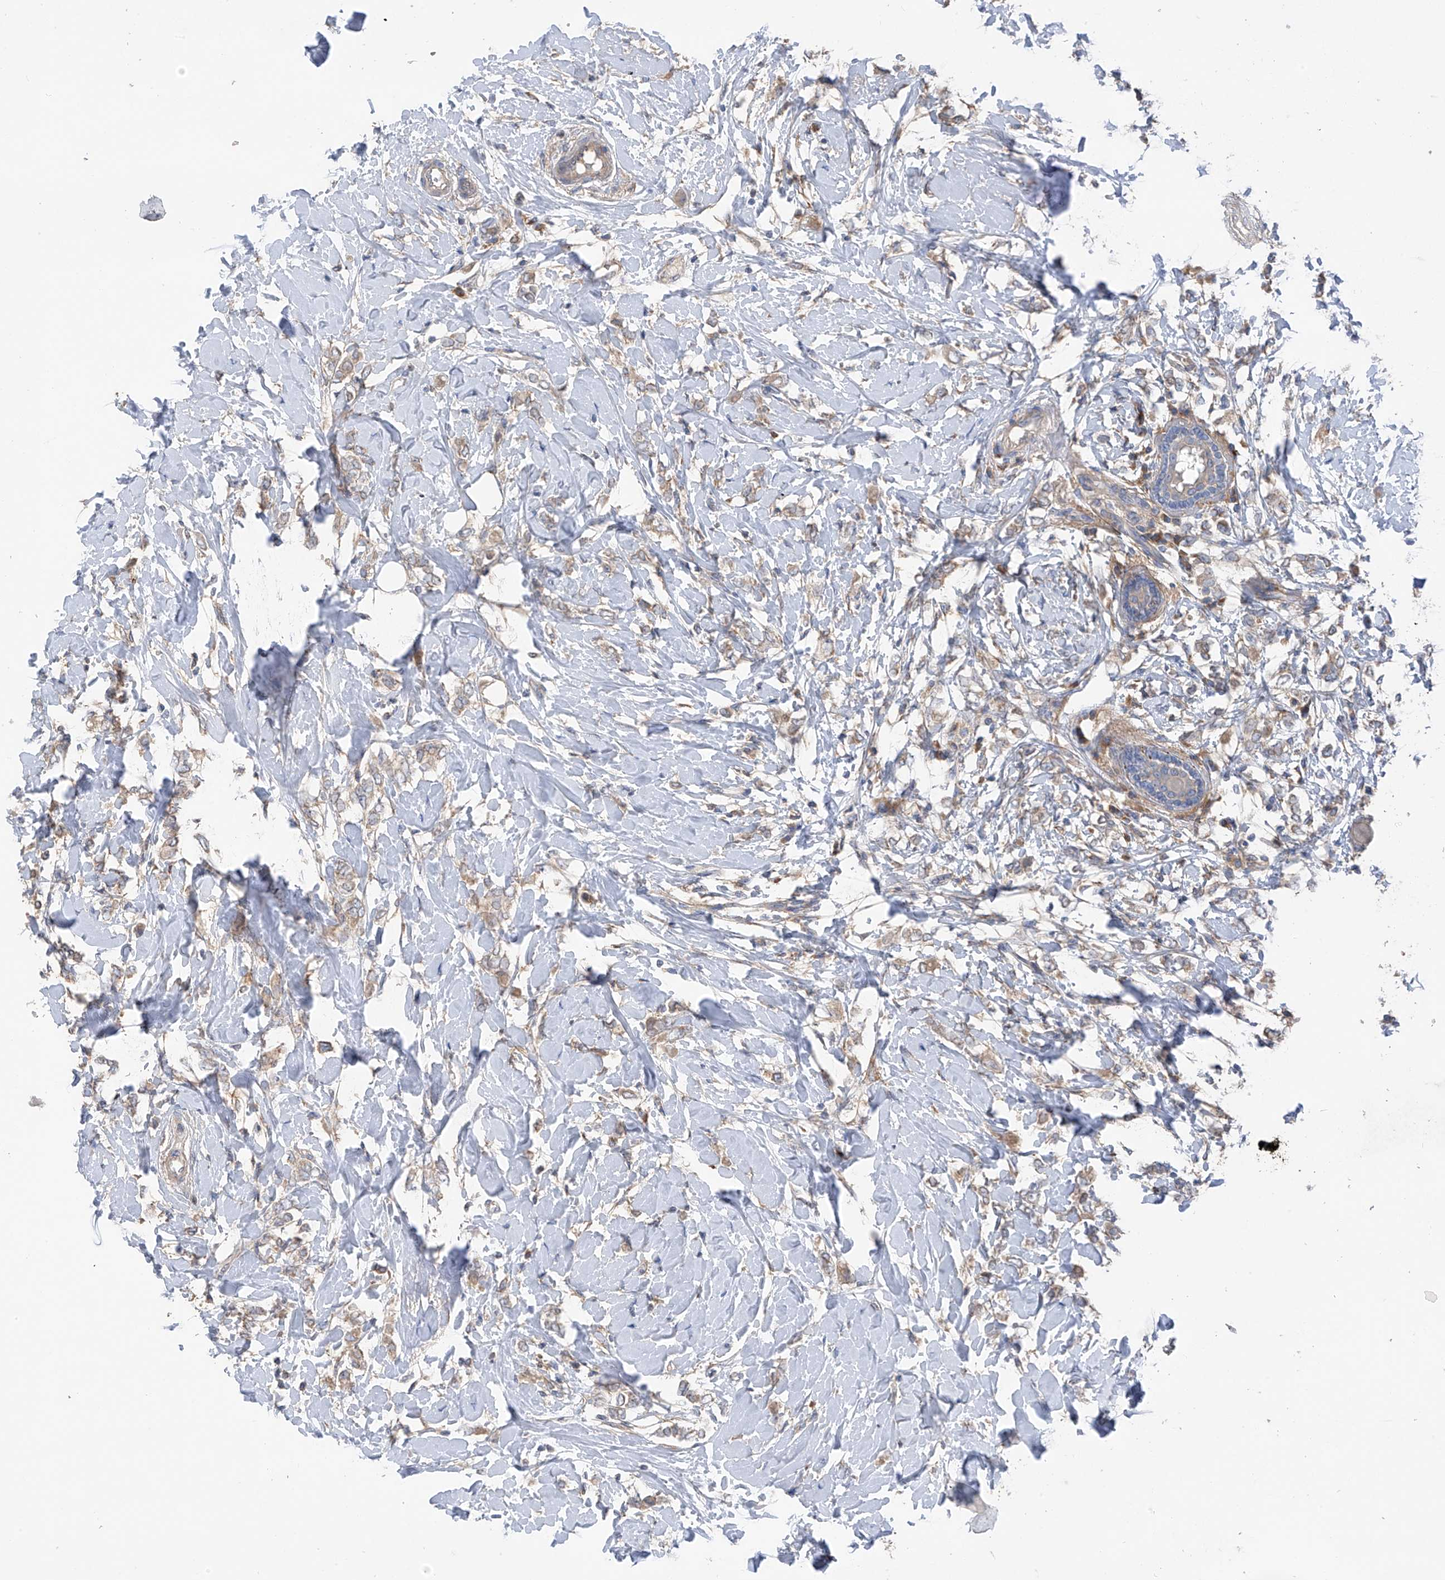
{"staining": {"intensity": "weak", "quantity": "<25%", "location": "cytoplasmic/membranous"}, "tissue": "breast cancer", "cell_type": "Tumor cells", "image_type": "cancer", "snomed": [{"axis": "morphology", "description": "Normal tissue, NOS"}, {"axis": "morphology", "description": "Lobular carcinoma"}, {"axis": "topography", "description": "Breast"}], "caption": "This is an IHC photomicrograph of human lobular carcinoma (breast). There is no positivity in tumor cells.", "gene": "GALNTL6", "patient": {"sex": "female", "age": 47}}